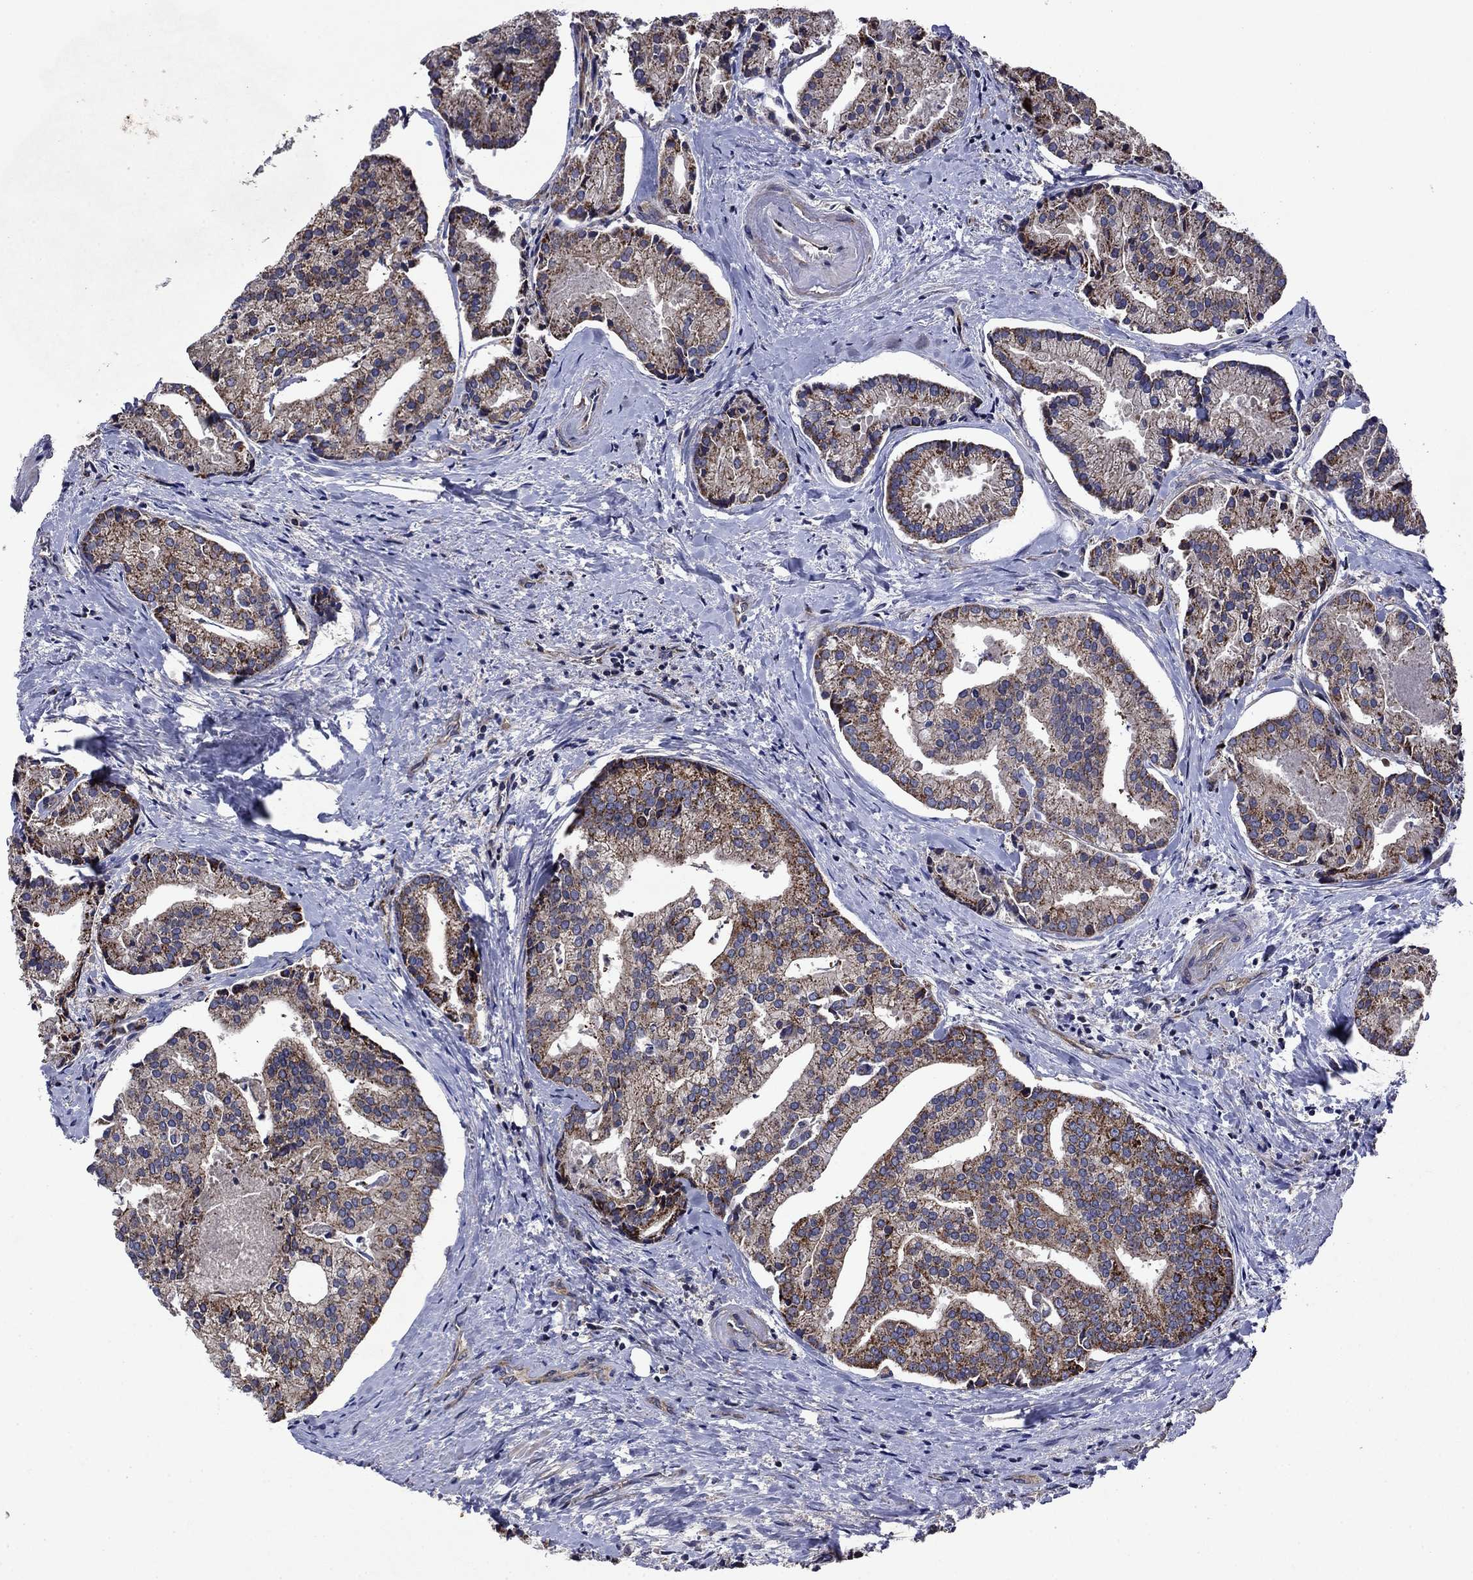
{"staining": {"intensity": "strong", "quantity": "25%-75%", "location": "cytoplasmic/membranous"}, "tissue": "prostate cancer", "cell_type": "Tumor cells", "image_type": "cancer", "snomed": [{"axis": "morphology", "description": "Adenocarcinoma, NOS"}, {"axis": "topography", "description": "Prostate and seminal vesicle, NOS"}, {"axis": "topography", "description": "Prostate"}], "caption": "This micrograph reveals immunohistochemistry (IHC) staining of human prostate adenocarcinoma, with high strong cytoplasmic/membranous expression in about 25%-75% of tumor cells.", "gene": "KIF22", "patient": {"sex": "male", "age": 44}}